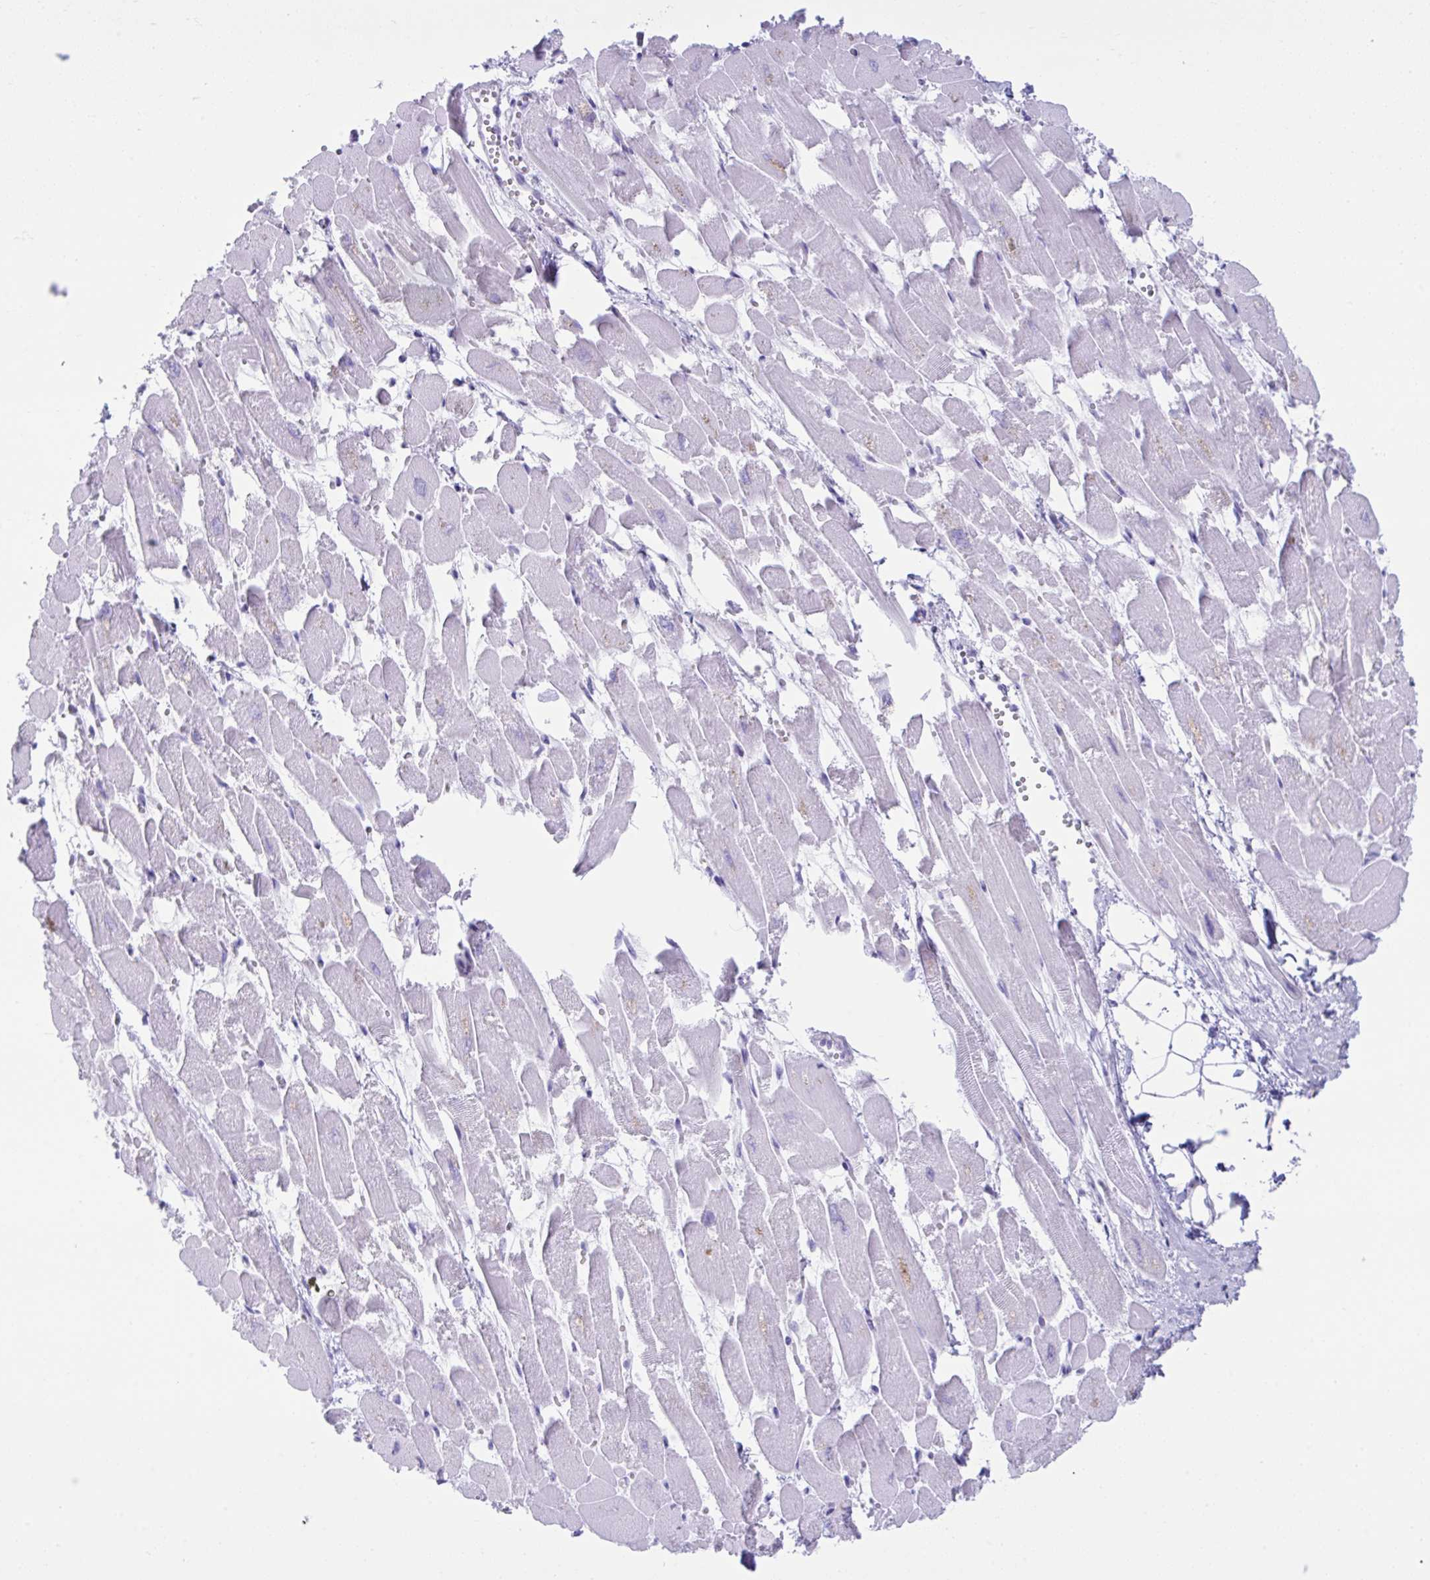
{"staining": {"intensity": "negative", "quantity": "none", "location": "none"}, "tissue": "heart muscle", "cell_type": "Cardiomyocytes", "image_type": "normal", "snomed": [{"axis": "morphology", "description": "Normal tissue, NOS"}, {"axis": "topography", "description": "Heart"}], "caption": "High power microscopy photomicrograph of an immunohistochemistry (IHC) photomicrograph of unremarkable heart muscle, revealing no significant staining in cardiomyocytes. (DAB (3,3'-diaminobenzidine) immunohistochemistry (IHC) visualized using brightfield microscopy, high magnification).", "gene": "PSCA", "patient": {"sex": "female", "age": 52}}